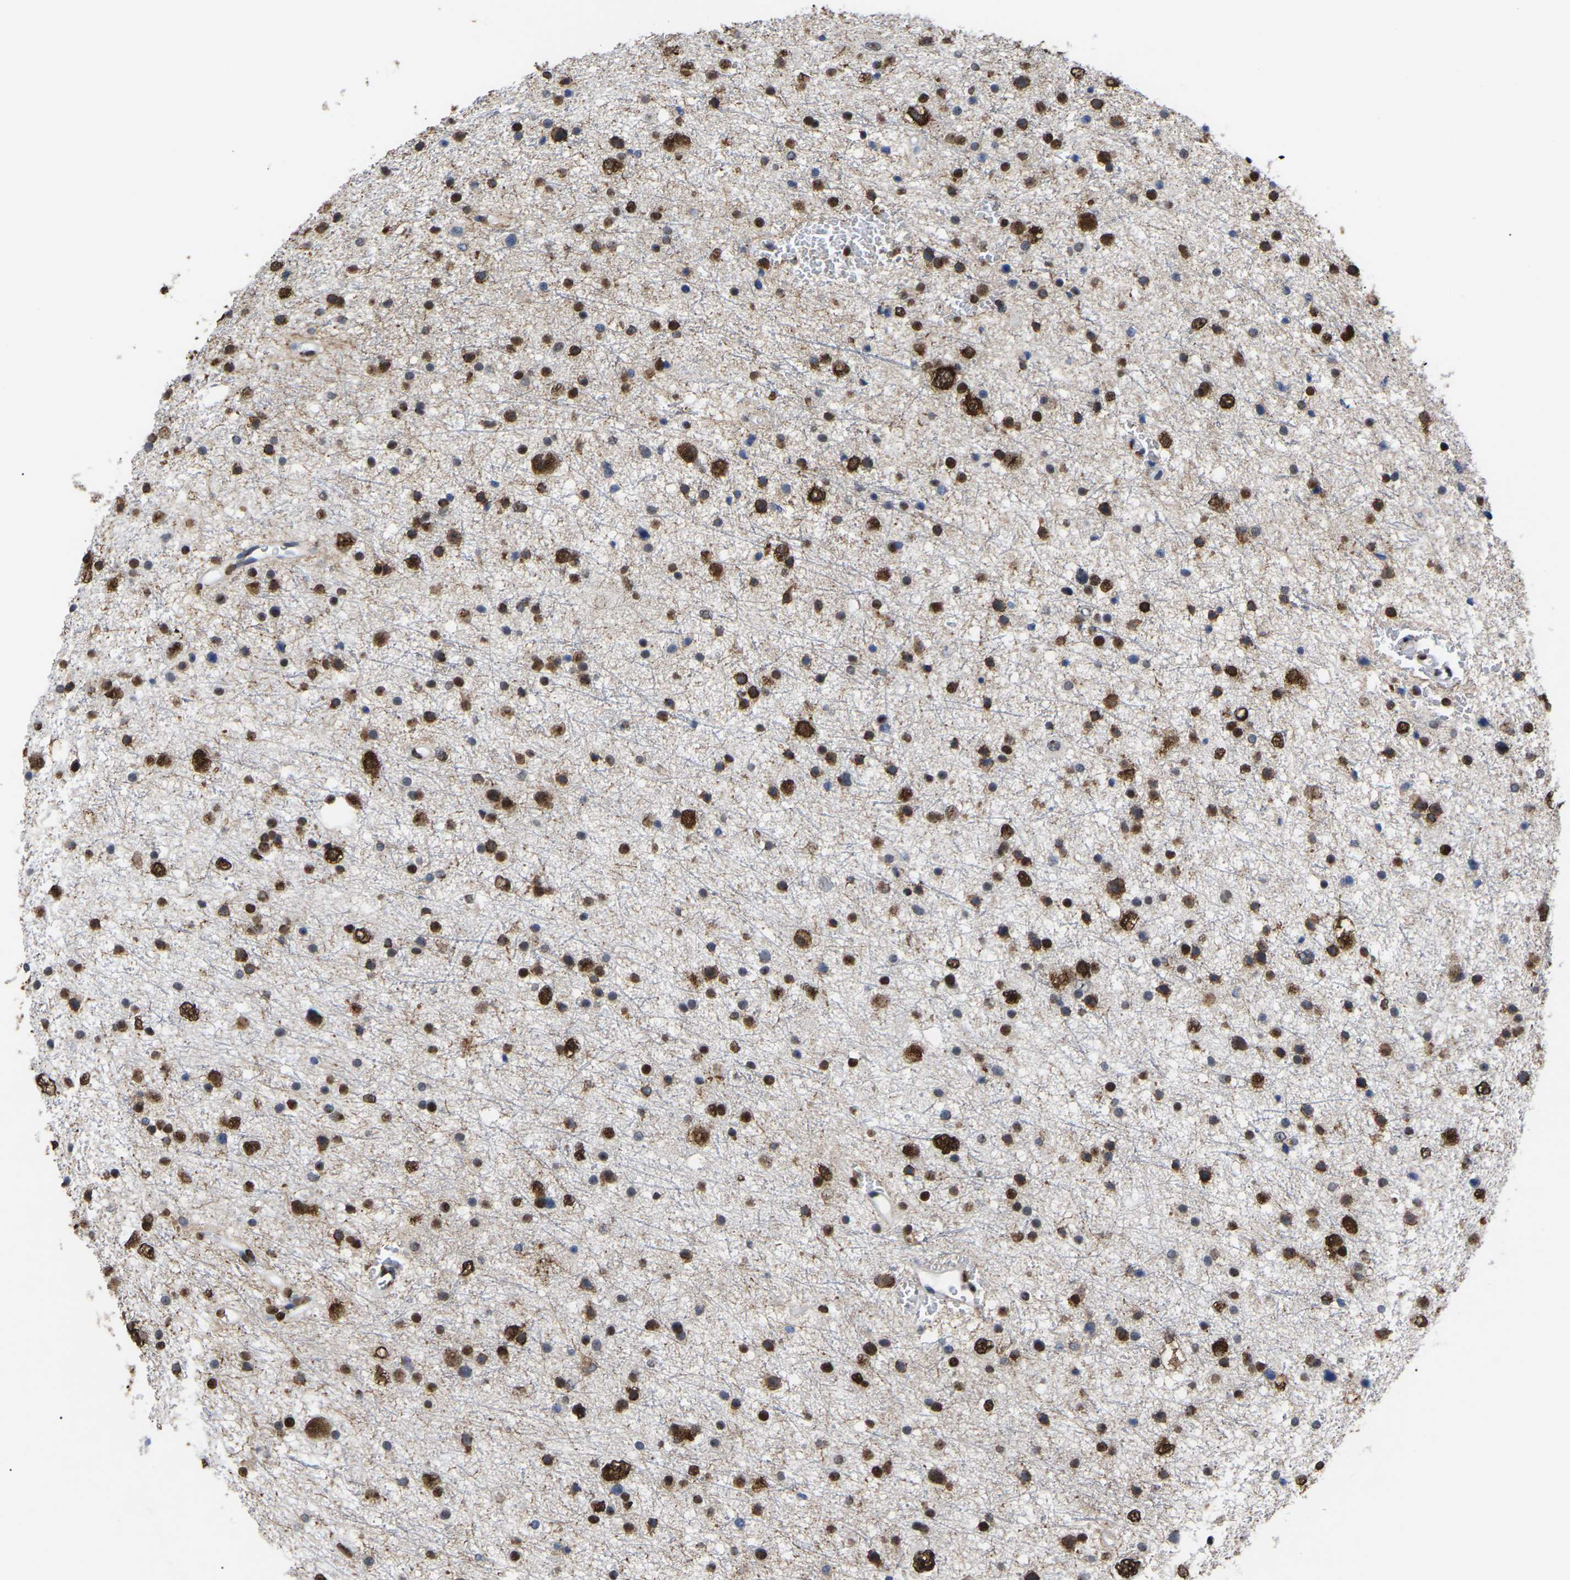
{"staining": {"intensity": "strong", "quantity": ">75%", "location": "nuclear"}, "tissue": "glioma", "cell_type": "Tumor cells", "image_type": "cancer", "snomed": [{"axis": "morphology", "description": "Glioma, malignant, Low grade"}, {"axis": "topography", "description": "Brain"}], "caption": "A high-resolution image shows immunohistochemistry (IHC) staining of glioma, which displays strong nuclear positivity in approximately >75% of tumor cells.", "gene": "RBL2", "patient": {"sex": "female", "age": 37}}